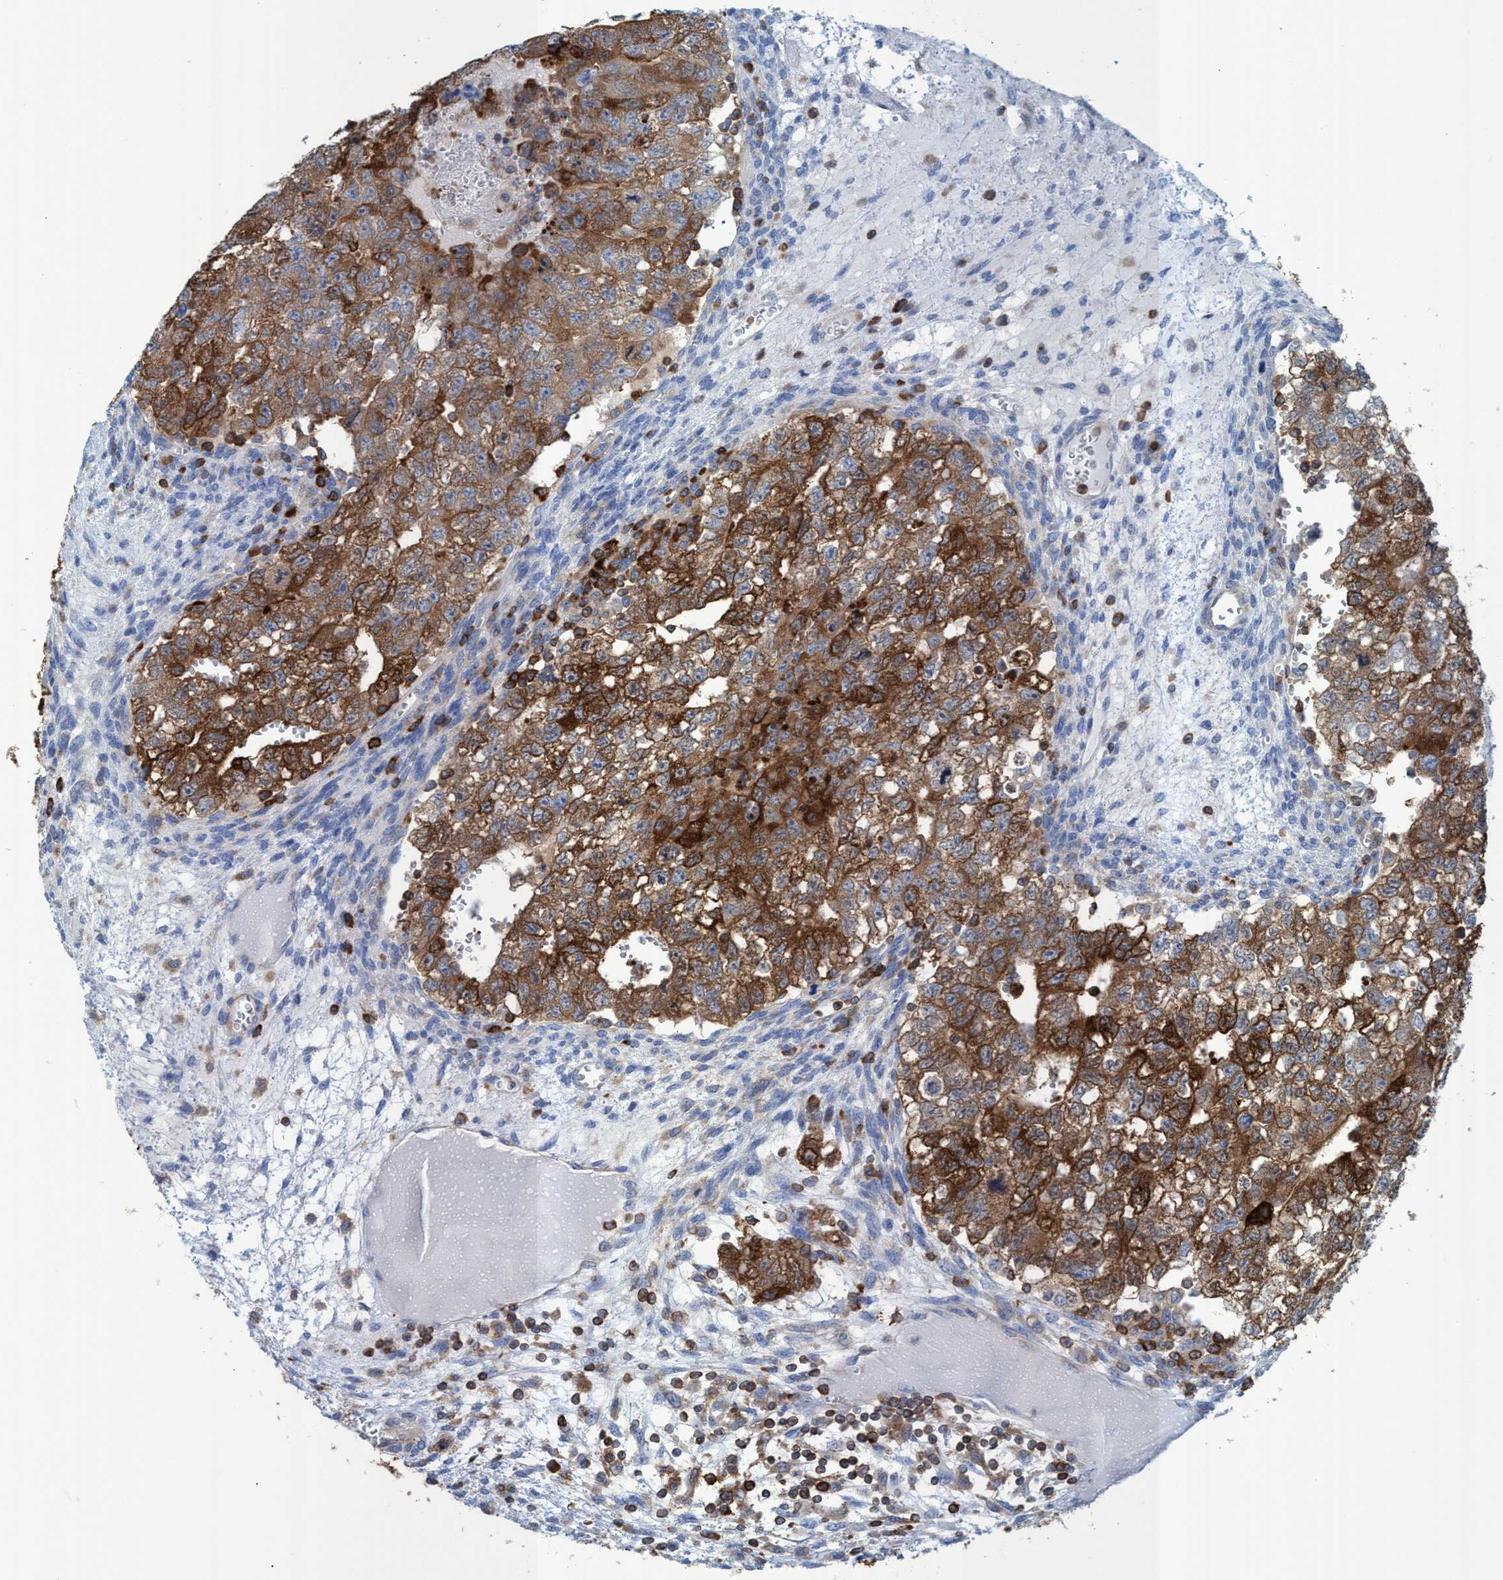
{"staining": {"intensity": "strong", "quantity": ">75%", "location": "cytoplasmic/membranous"}, "tissue": "testis cancer", "cell_type": "Tumor cells", "image_type": "cancer", "snomed": [{"axis": "morphology", "description": "Seminoma, NOS"}, {"axis": "morphology", "description": "Carcinoma, Embryonal, NOS"}, {"axis": "topography", "description": "Testis"}], "caption": "The histopathology image demonstrates staining of seminoma (testis), revealing strong cytoplasmic/membranous protein expression (brown color) within tumor cells.", "gene": "EZR", "patient": {"sex": "male", "age": 38}}